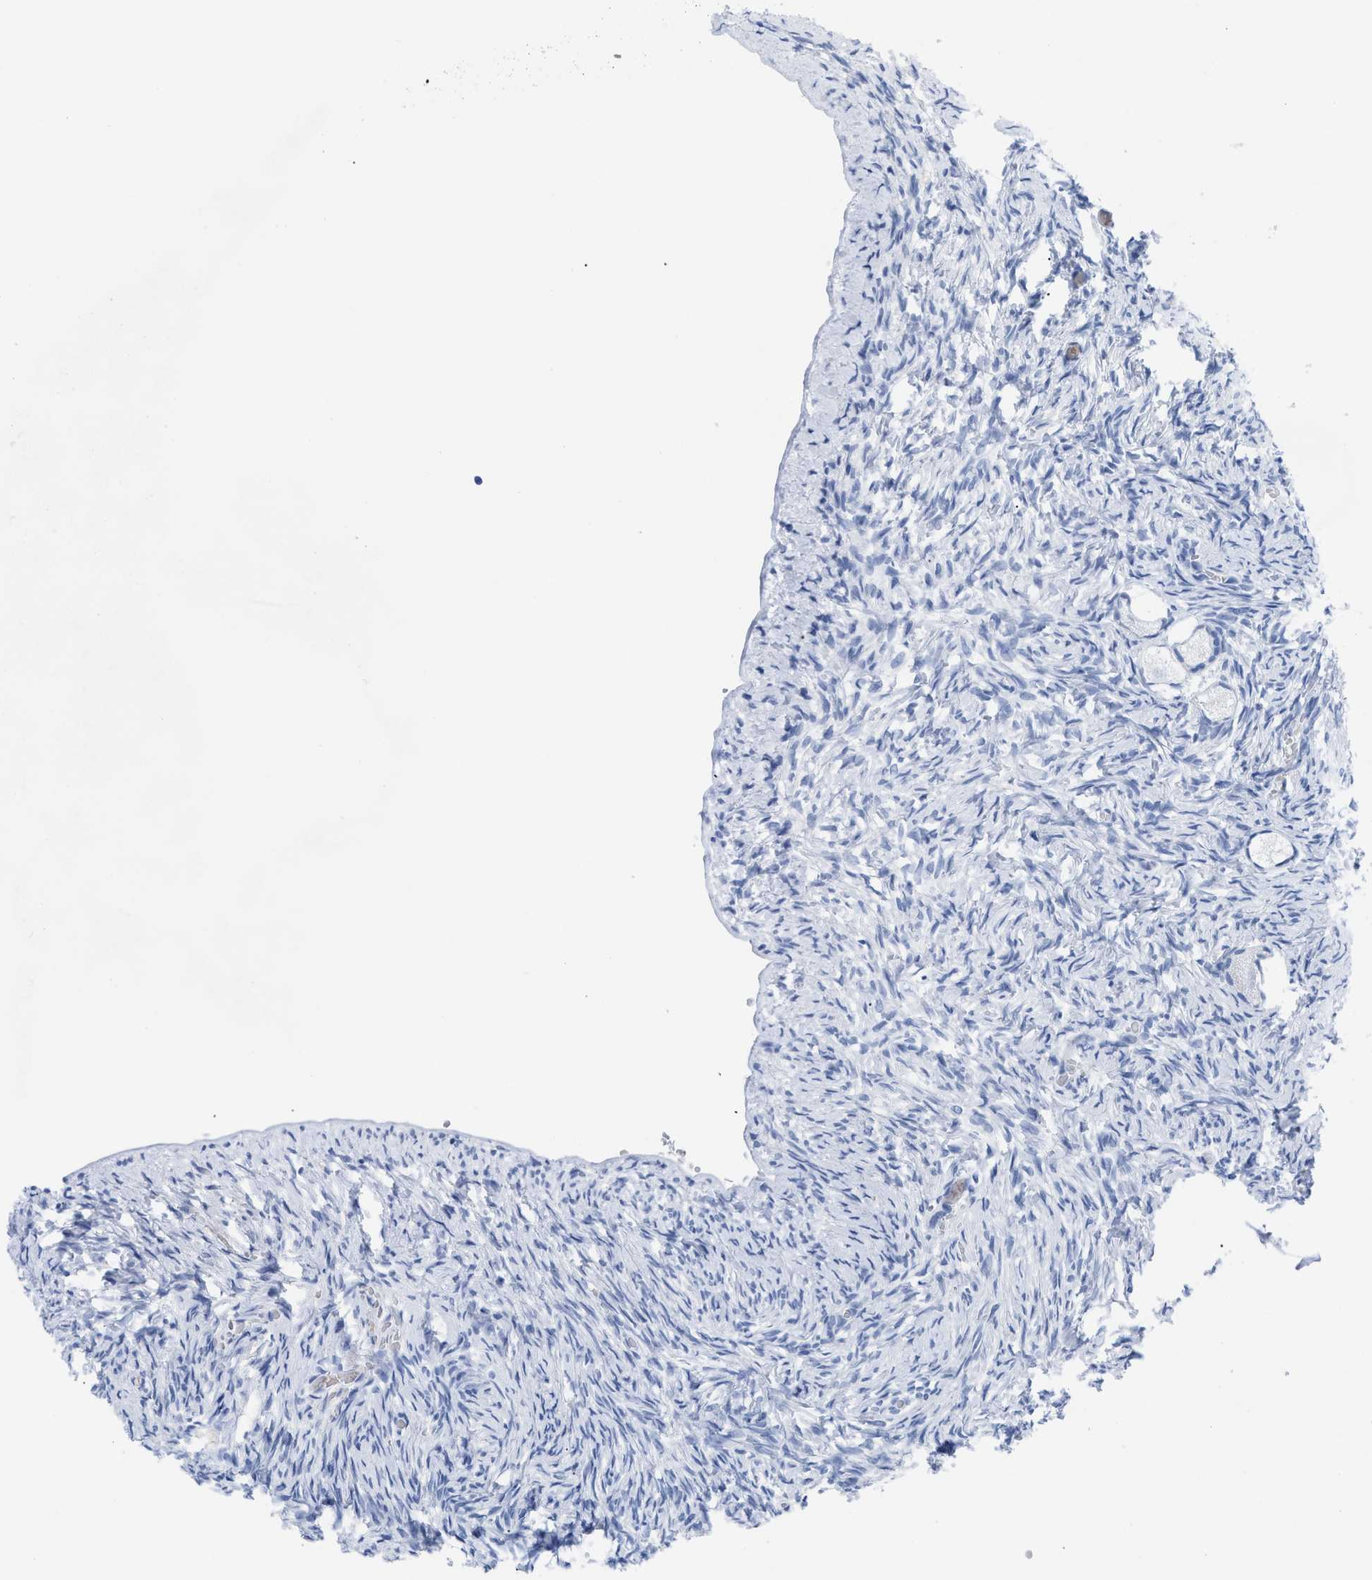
{"staining": {"intensity": "negative", "quantity": "none", "location": "none"}, "tissue": "ovary", "cell_type": "Follicle cells", "image_type": "normal", "snomed": [{"axis": "morphology", "description": "Normal tissue, NOS"}, {"axis": "topography", "description": "Ovary"}], "caption": "Immunohistochemical staining of normal ovary displays no significant staining in follicle cells.", "gene": "DUSP26", "patient": {"sex": "female", "age": 27}}